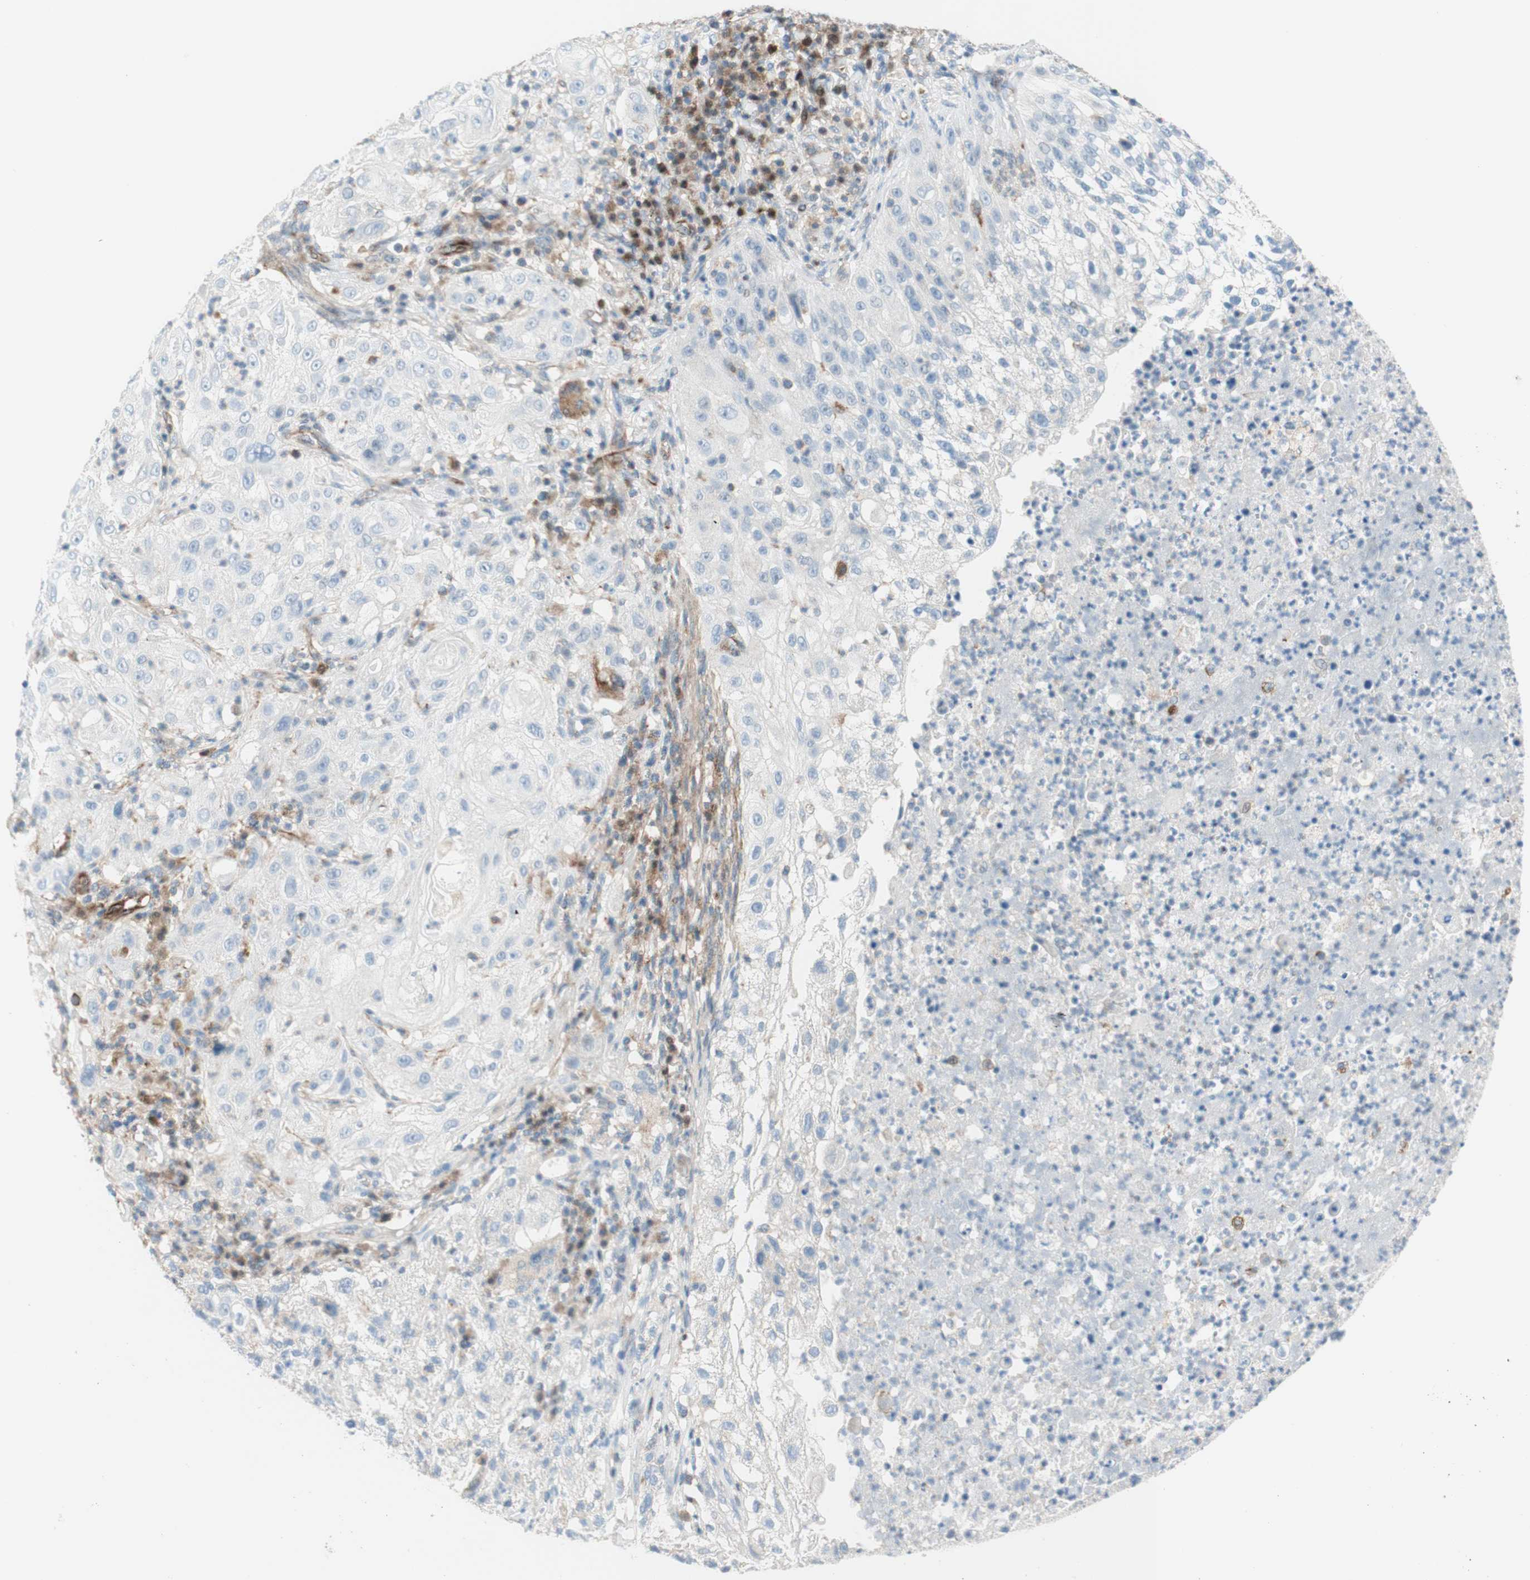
{"staining": {"intensity": "negative", "quantity": "none", "location": "none"}, "tissue": "lung cancer", "cell_type": "Tumor cells", "image_type": "cancer", "snomed": [{"axis": "morphology", "description": "Inflammation, NOS"}, {"axis": "morphology", "description": "Squamous cell carcinoma, NOS"}, {"axis": "topography", "description": "Lymph node"}, {"axis": "topography", "description": "Soft tissue"}, {"axis": "topography", "description": "Lung"}], "caption": "A high-resolution image shows immunohistochemistry (IHC) staining of lung cancer (squamous cell carcinoma), which exhibits no significant staining in tumor cells.", "gene": "POU2AF1", "patient": {"sex": "male", "age": 66}}